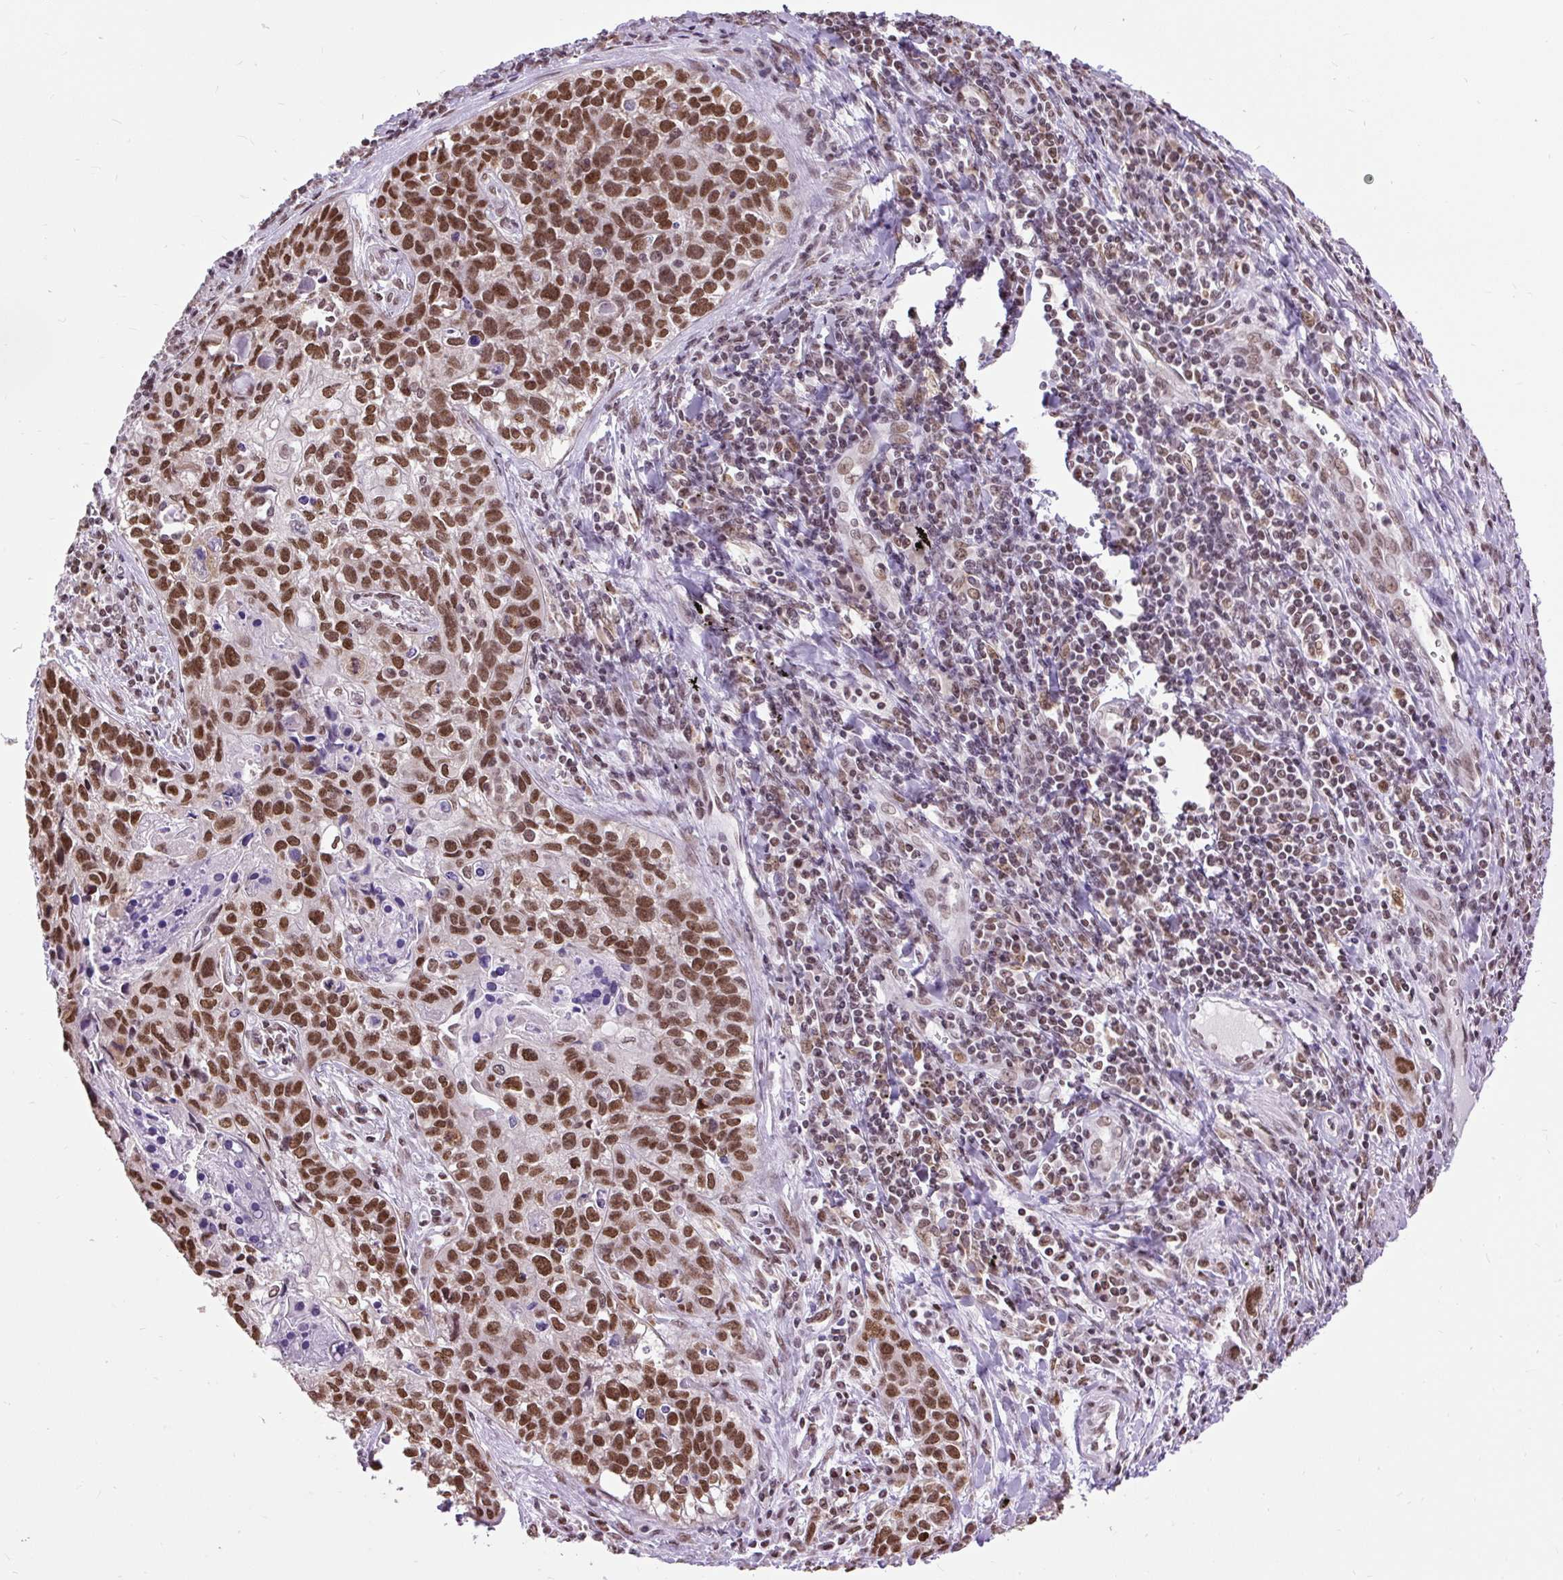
{"staining": {"intensity": "strong", "quantity": ">75%", "location": "nuclear"}, "tissue": "lung cancer", "cell_type": "Tumor cells", "image_type": "cancer", "snomed": [{"axis": "morphology", "description": "Squamous cell carcinoma, NOS"}, {"axis": "topography", "description": "Lung"}], "caption": "Strong nuclear expression is appreciated in approximately >75% of tumor cells in lung squamous cell carcinoma.", "gene": "ZNF672", "patient": {"sex": "male", "age": 74}}